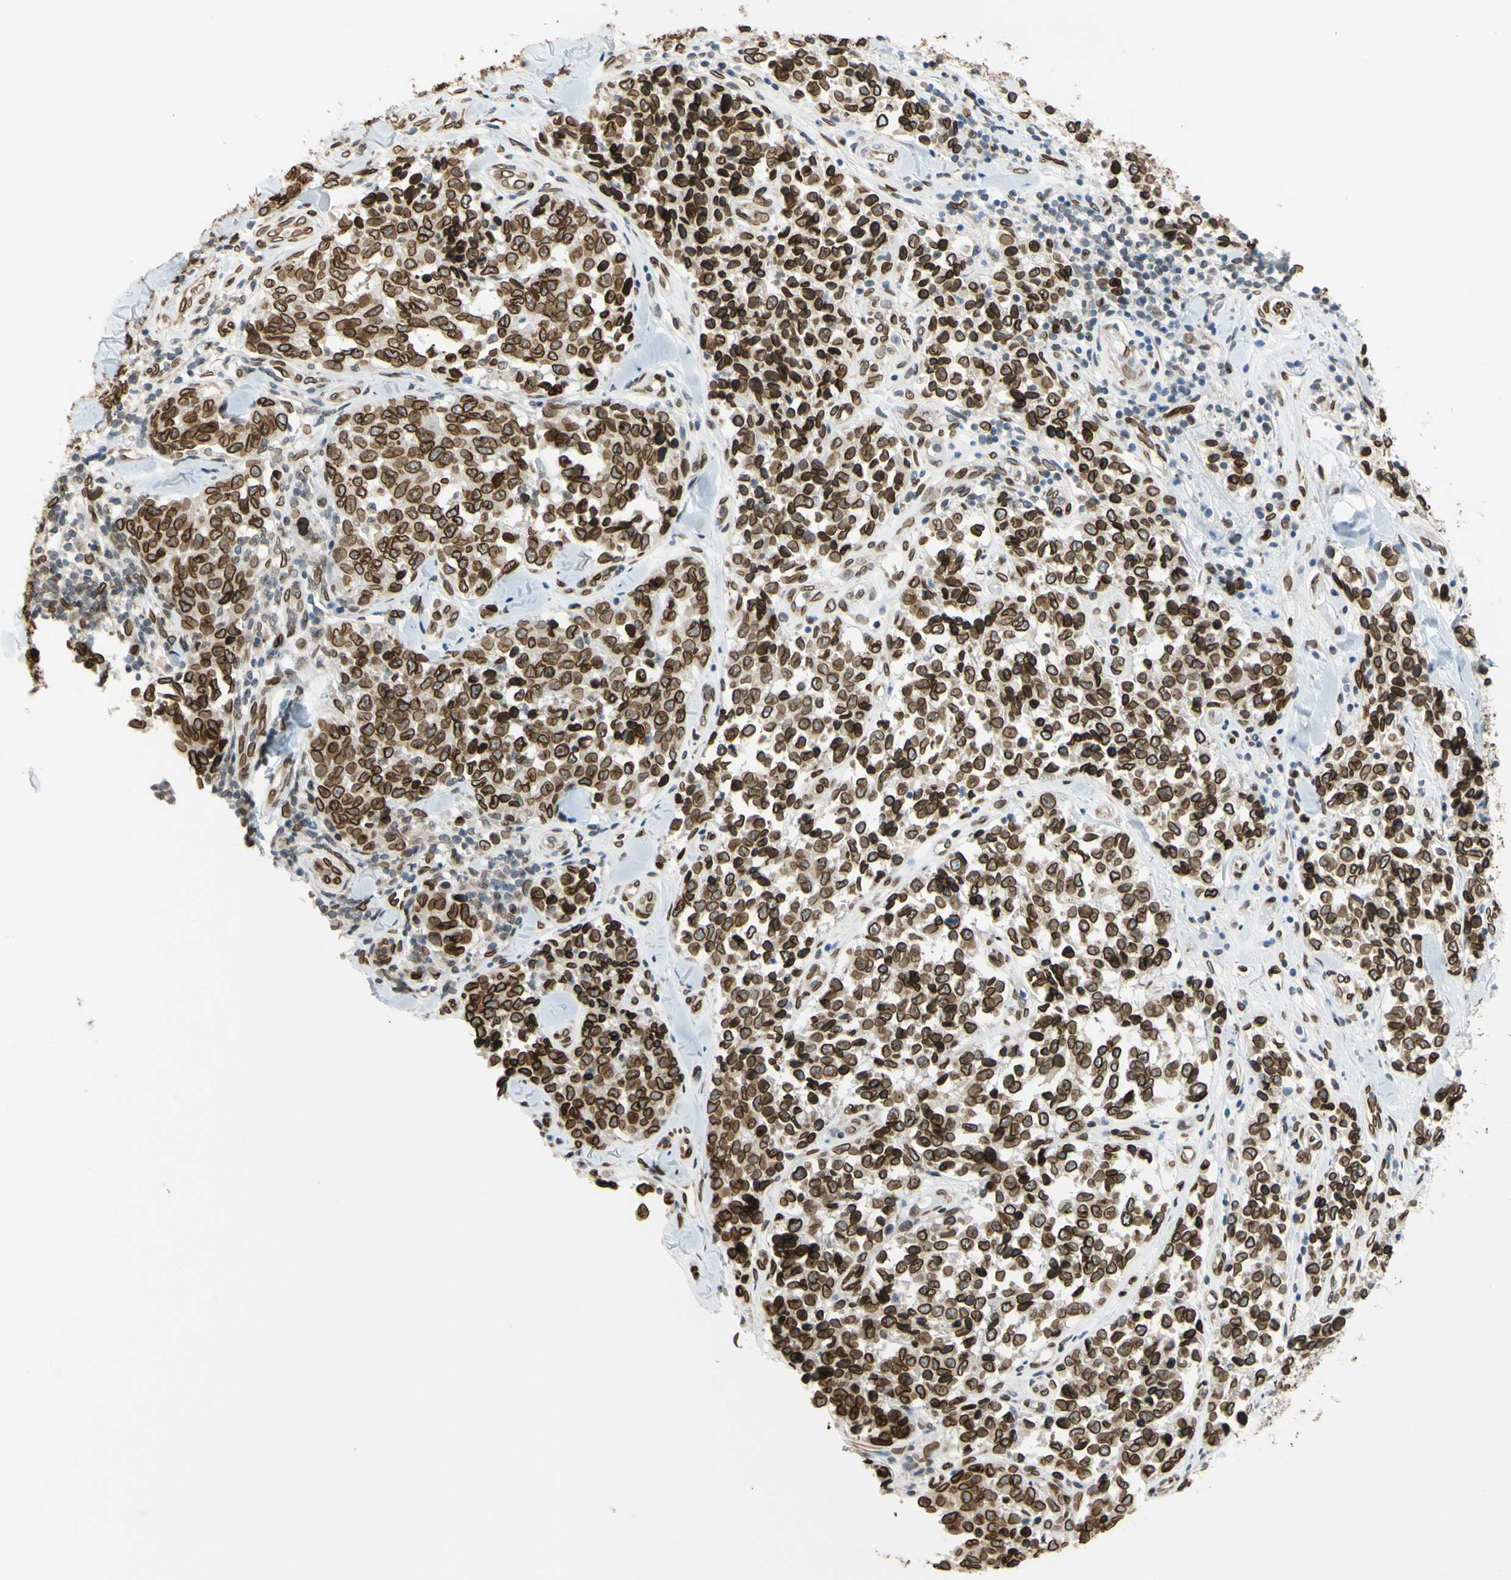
{"staining": {"intensity": "strong", "quantity": ">75%", "location": "cytoplasmic/membranous,nuclear"}, "tissue": "melanoma", "cell_type": "Tumor cells", "image_type": "cancer", "snomed": [{"axis": "morphology", "description": "Malignant melanoma, NOS"}, {"axis": "topography", "description": "Skin"}], "caption": "Malignant melanoma tissue displays strong cytoplasmic/membranous and nuclear staining in approximately >75% of tumor cells, visualized by immunohistochemistry. The staining was performed using DAB to visualize the protein expression in brown, while the nuclei were stained in blue with hematoxylin (Magnification: 20x).", "gene": "SUN1", "patient": {"sex": "female", "age": 64}}